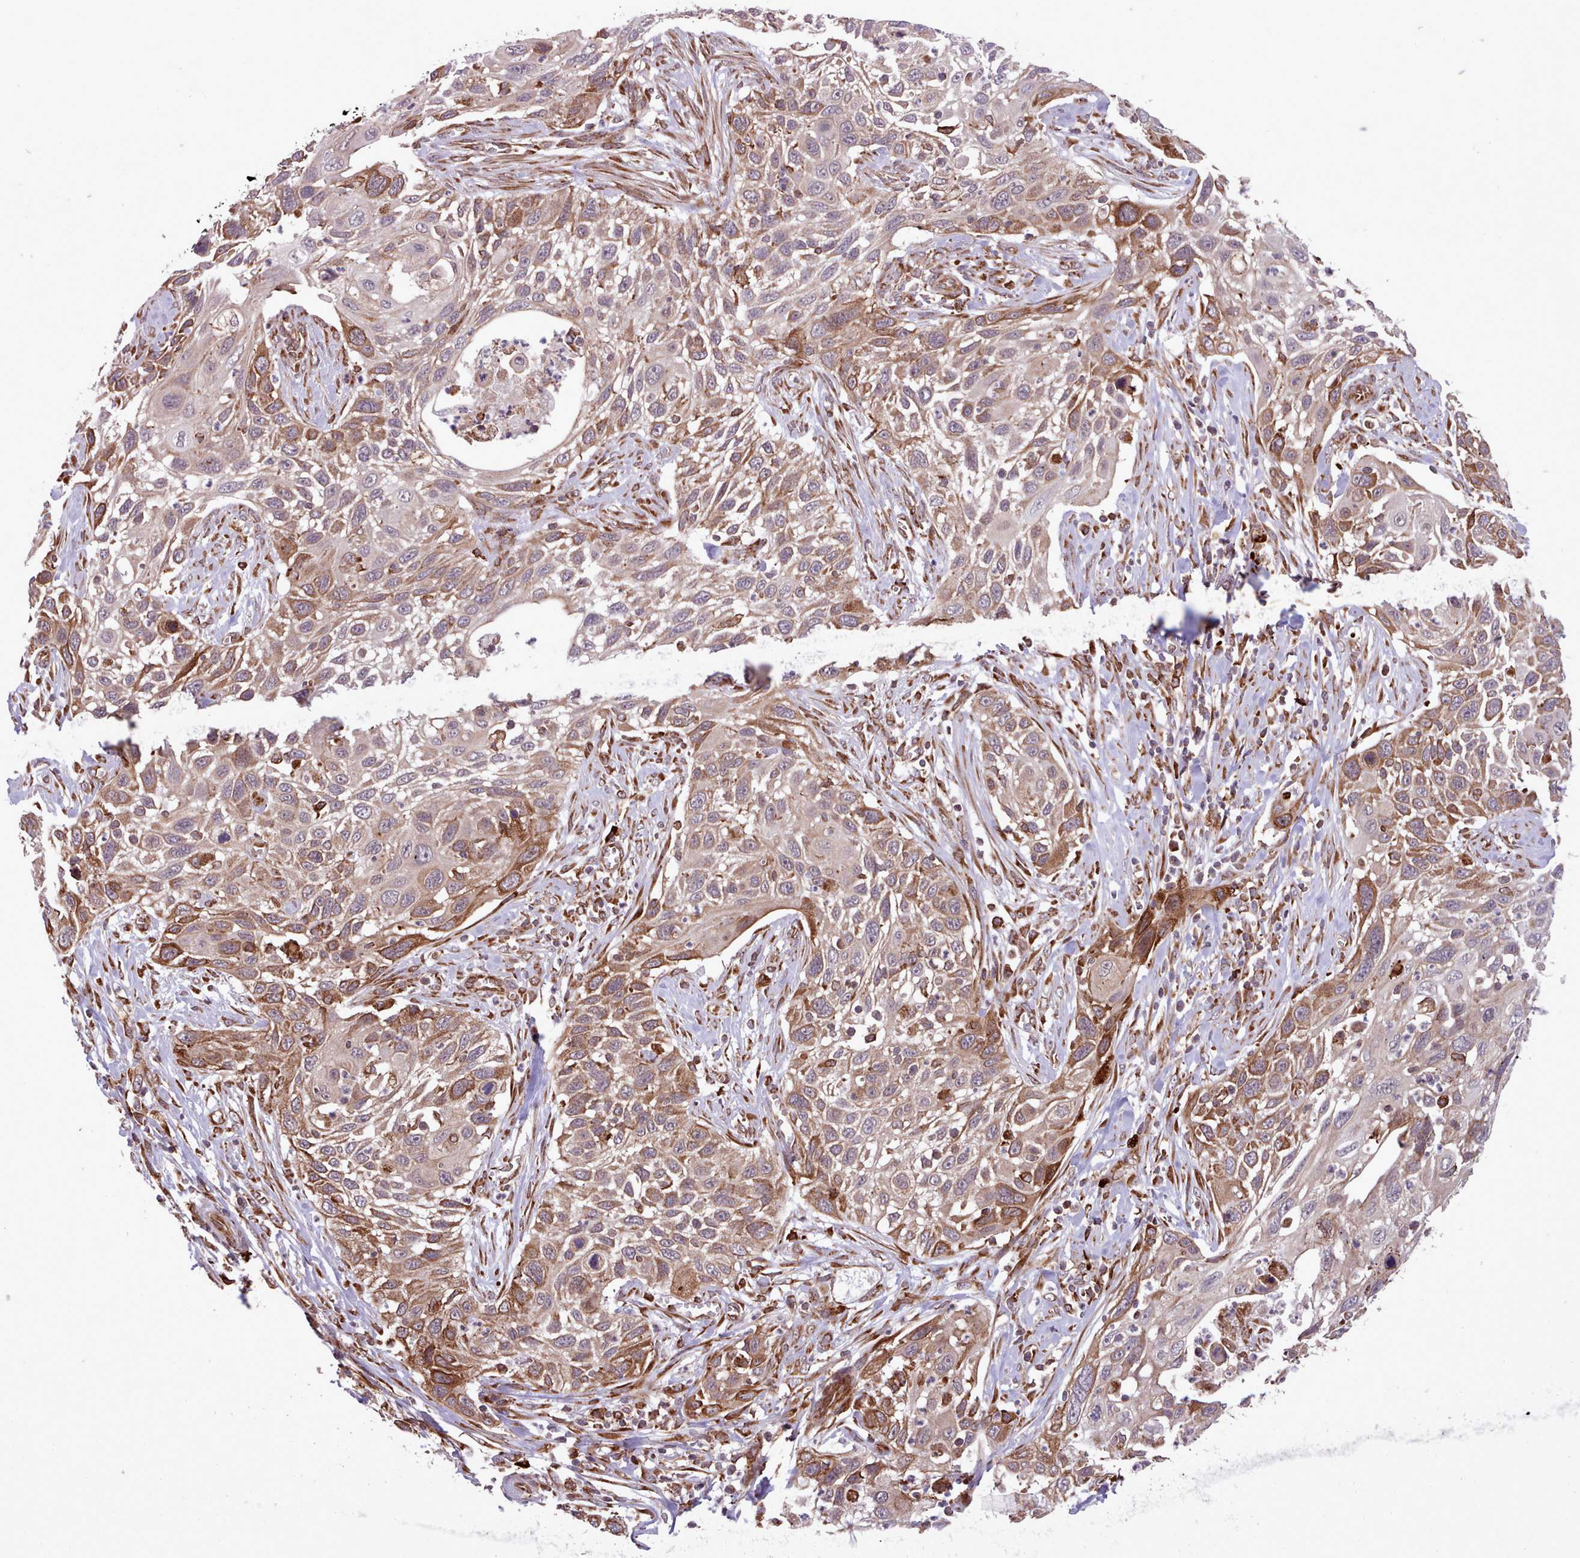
{"staining": {"intensity": "moderate", "quantity": ">75%", "location": "cytoplasmic/membranous"}, "tissue": "cervical cancer", "cell_type": "Tumor cells", "image_type": "cancer", "snomed": [{"axis": "morphology", "description": "Squamous cell carcinoma, NOS"}, {"axis": "topography", "description": "Cervix"}], "caption": "High-magnification brightfield microscopy of cervical squamous cell carcinoma stained with DAB (brown) and counterstained with hematoxylin (blue). tumor cells exhibit moderate cytoplasmic/membranous staining is appreciated in approximately>75% of cells.", "gene": "TTLL3", "patient": {"sex": "female", "age": 70}}